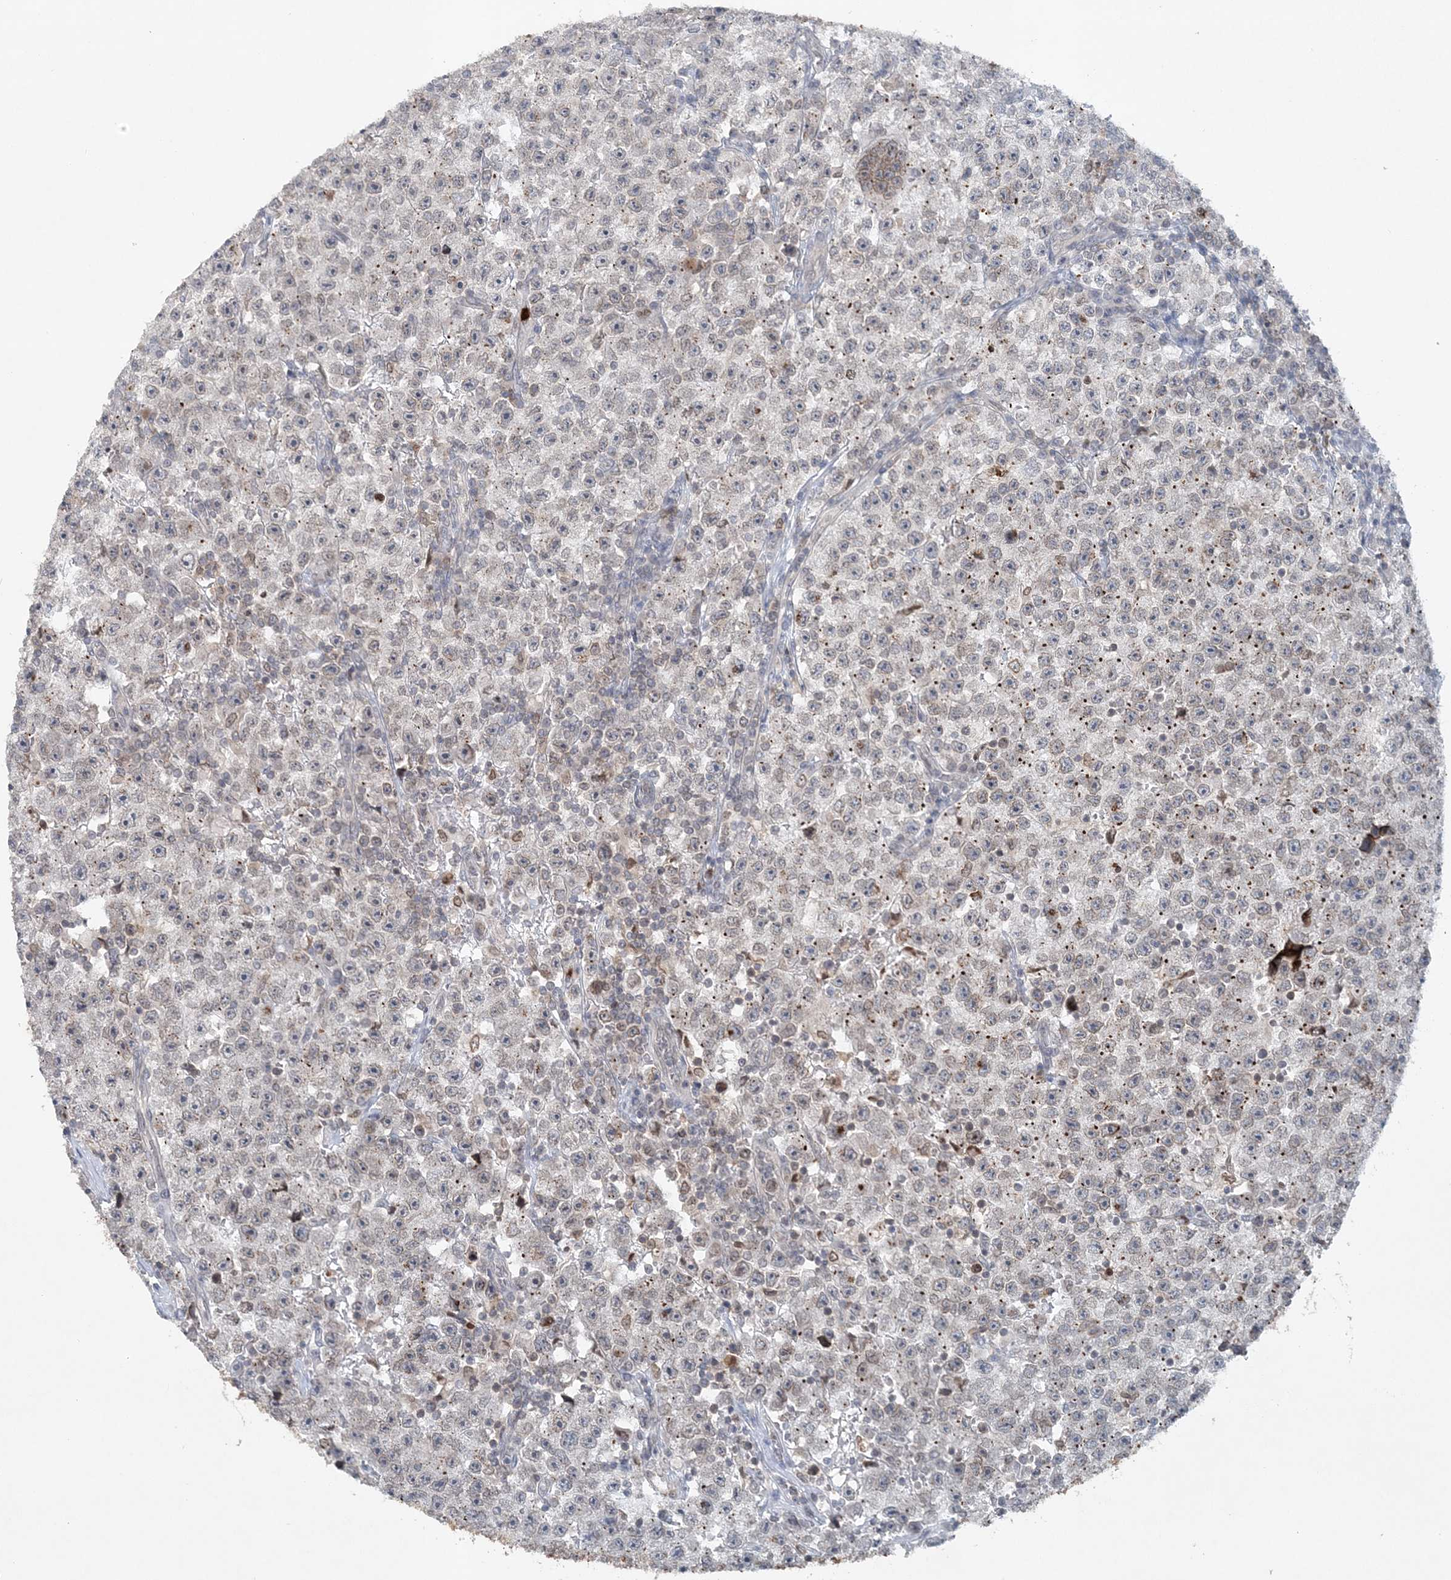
{"staining": {"intensity": "negative", "quantity": "none", "location": "none"}, "tissue": "testis cancer", "cell_type": "Tumor cells", "image_type": "cancer", "snomed": [{"axis": "morphology", "description": "Seminoma, NOS"}, {"axis": "topography", "description": "Testis"}], "caption": "Immunohistochemistry photomicrograph of testis seminoma stained for a protein (brown), which reveals no positivity in tumor cells. The staining was performed using DAB (3,3'-diaminobenzidine) to visualize the protein expression in brown, while the nuclei were stained in blue with hematoxylin (Magnification: 20x).", "gene": "NUP54", "patient": {"sex": "male", "age": 22}}